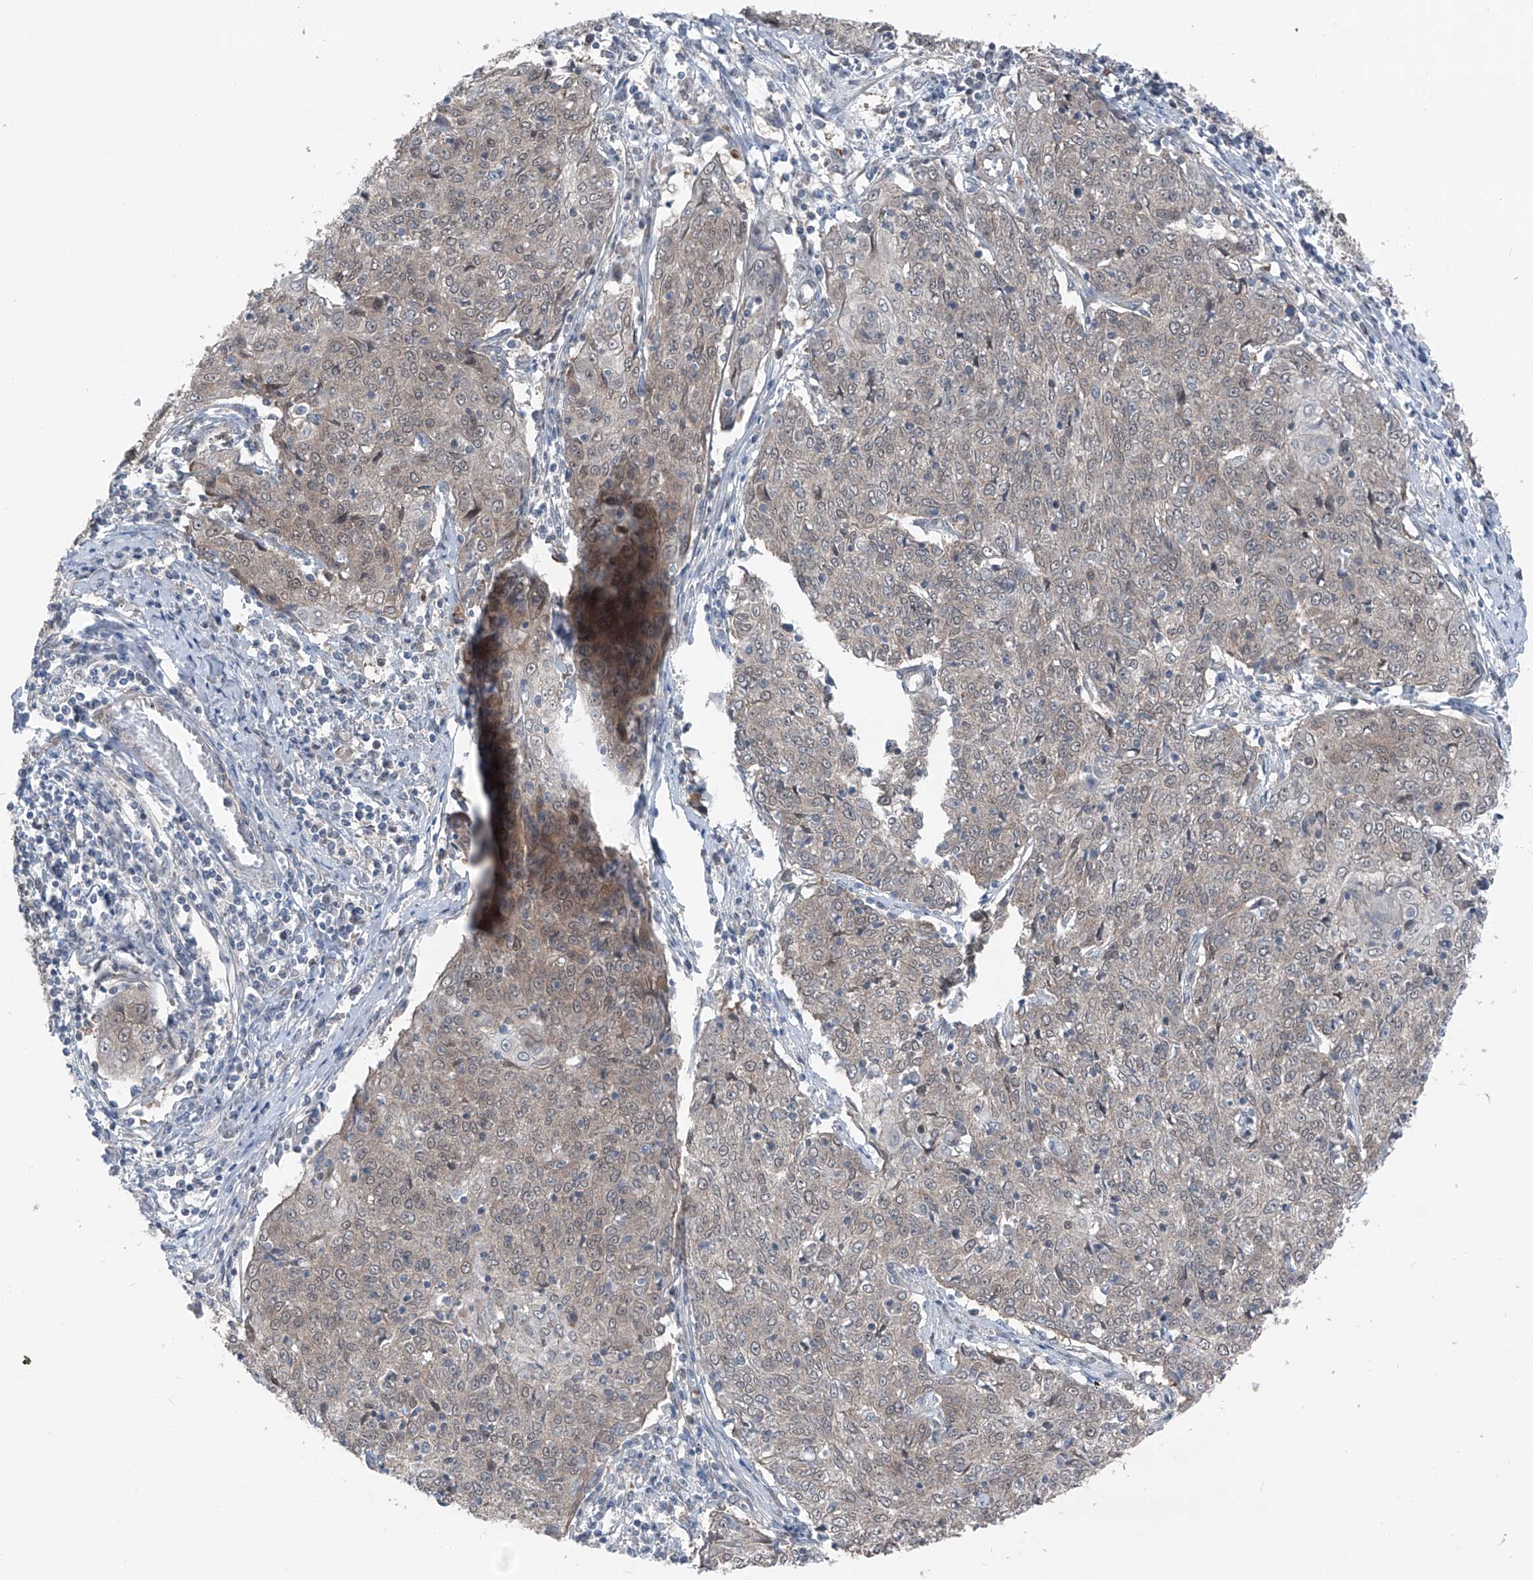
{"staining": {"intensity": "weak", "quantity": "25%-75%", "location": "cytoplasmic/membranous"}, "tissue": "cervical cancer", "cell_type": "Tumor cells", "image_type": "cancer", "snomed": [{"axis": "morphology", "description": "Squamous cell carcinoma, NOS"}, {"axis": "topography", "description": "Cervix"}], "caption": "Cervical cancer was stained to show a protein in brown. There is low levels of weak cytoplasmic/membranous expression in approximately 25%-75% of tumor cells.", "gene": "HSPB11", "patient": {"sex": "female", "age": 48}}